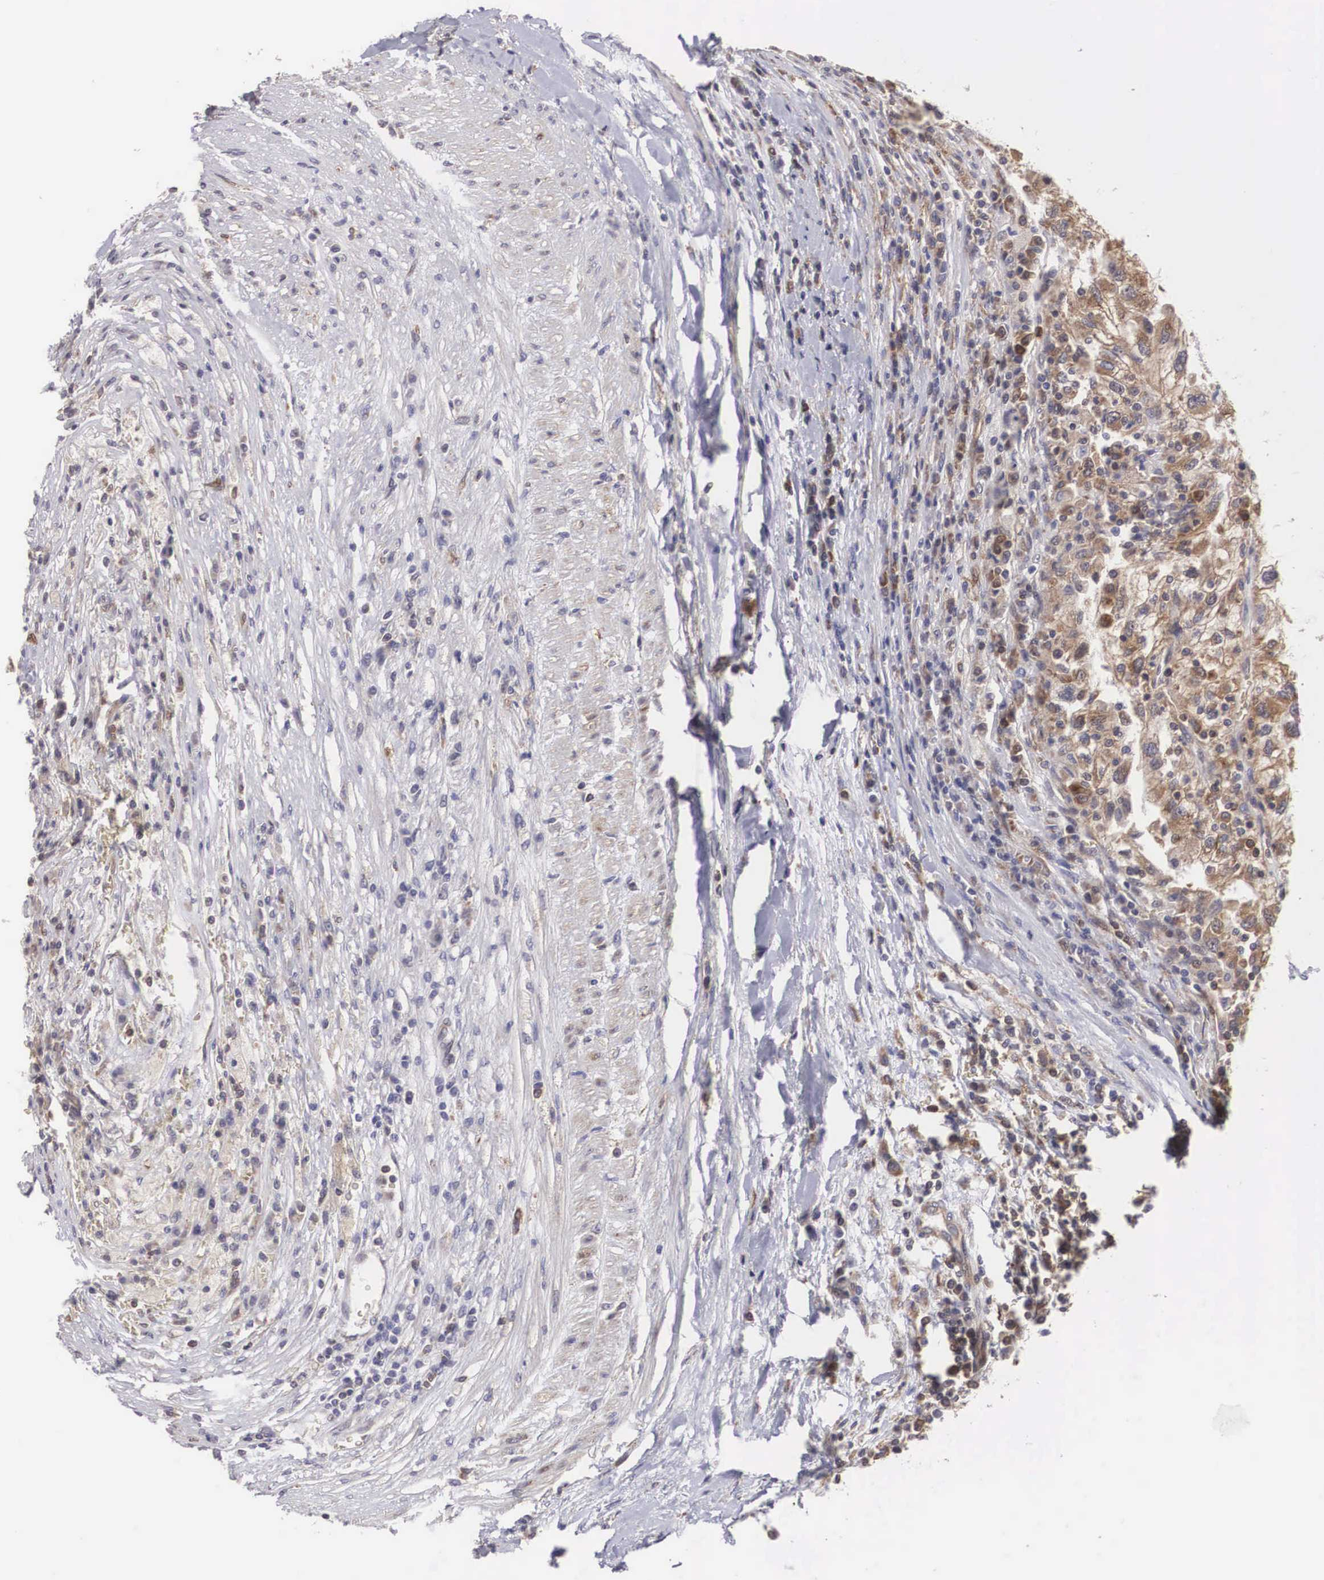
{"staining": {"intensity": "moderate", "quantity": ">75%", "location": "cytoplasmic/membranous,nuclear"}, "tissue": "renal cancer", "cell_type": "Tumor cells", "image_type": "cancer", "snomed": [{"axis": "morphology", "description": "Normal tissue, NOS"}, {"axis": "morphology", "description": "Adenocarcinoma, NOS"}, {"axis": "topography", "description": "Kidney"}], "caption": "Protein analysis of renal cancer tissue displays moderate cytoplasmic/membranous and nuclear expression in about >75% of tumor cells. Nuclei are stained in blue.", "gene": "ADSL", "patient": {"sex": "male", "age": 71}}